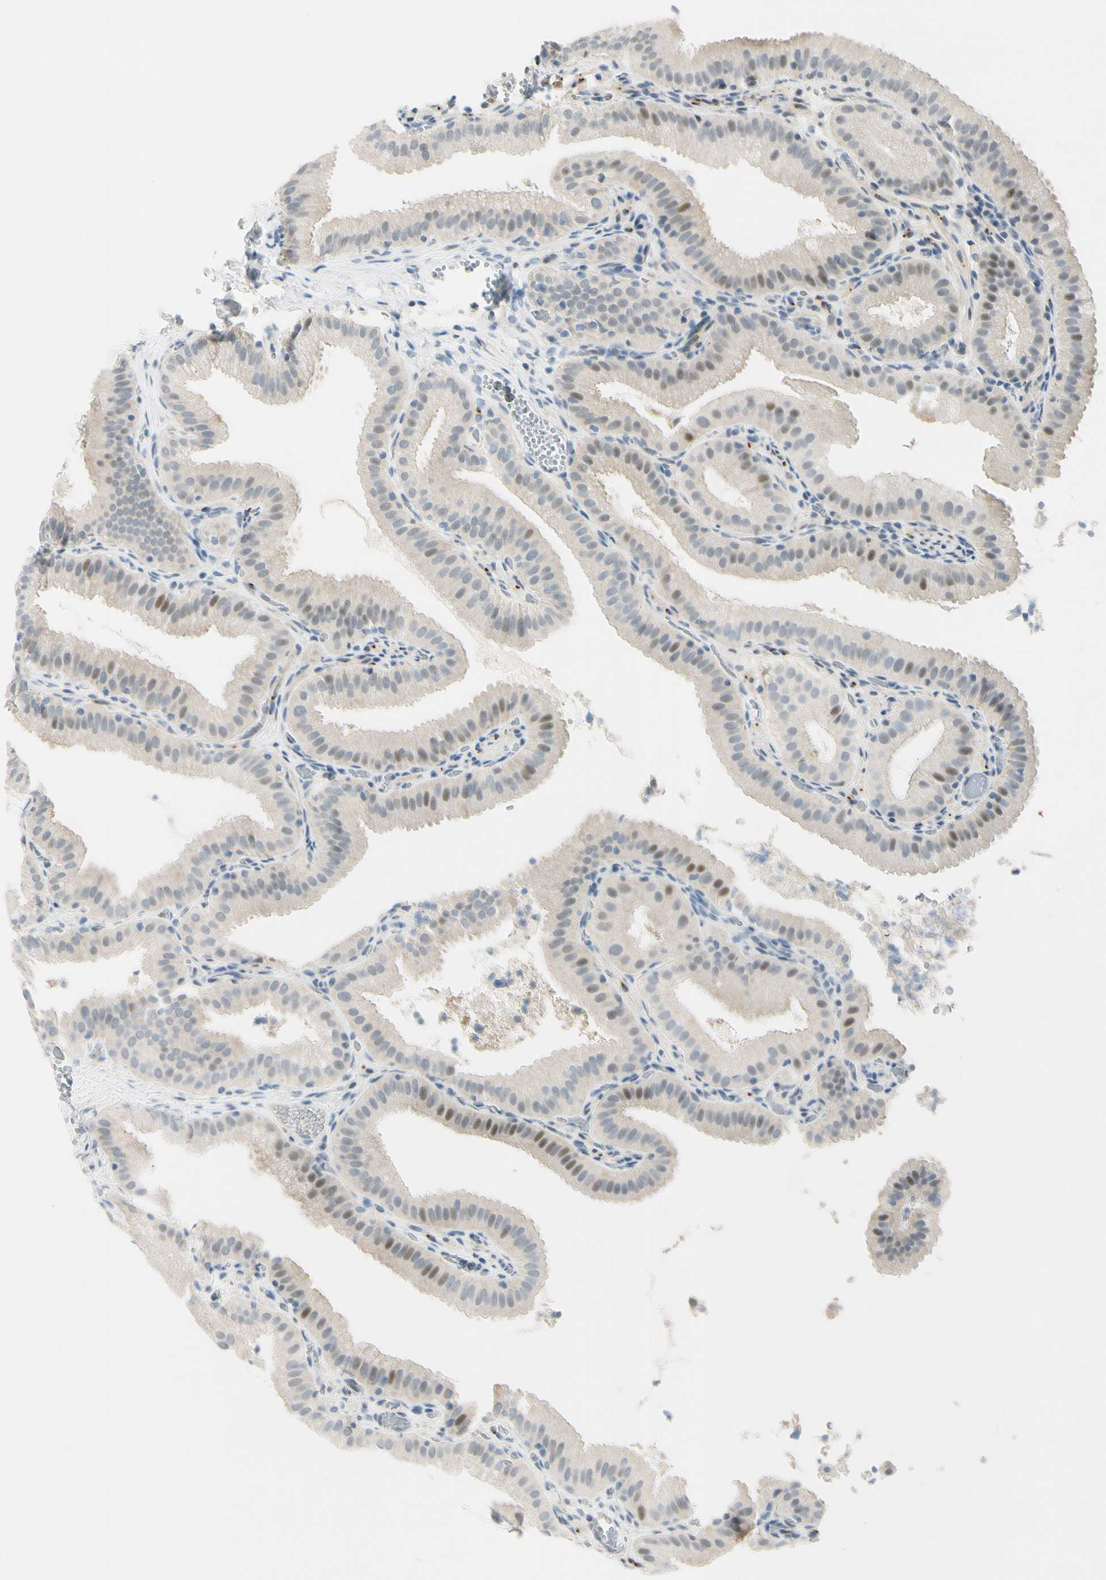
{"staining": {"intensity": "moderate", "quantity": "<25%", "location": "nuclear"}, "tissue": "gallbladder", "cell_type": "Glandular cells", "image_type": "normal", "snomed": [{"axis": "morphology", "description": "Normal tissue, NOS"}, {"axis": "topography", "description": "Gallbladder"}], "caption": "The image displays a brown stain indicating the presence of a protein in the nuclear of glandular cells in gallbladder. (DAB IHC with brightfield microscopy, high magnification).", "gene": "B4GALNT1", "patient": {"sex": "male", "age": 54}}